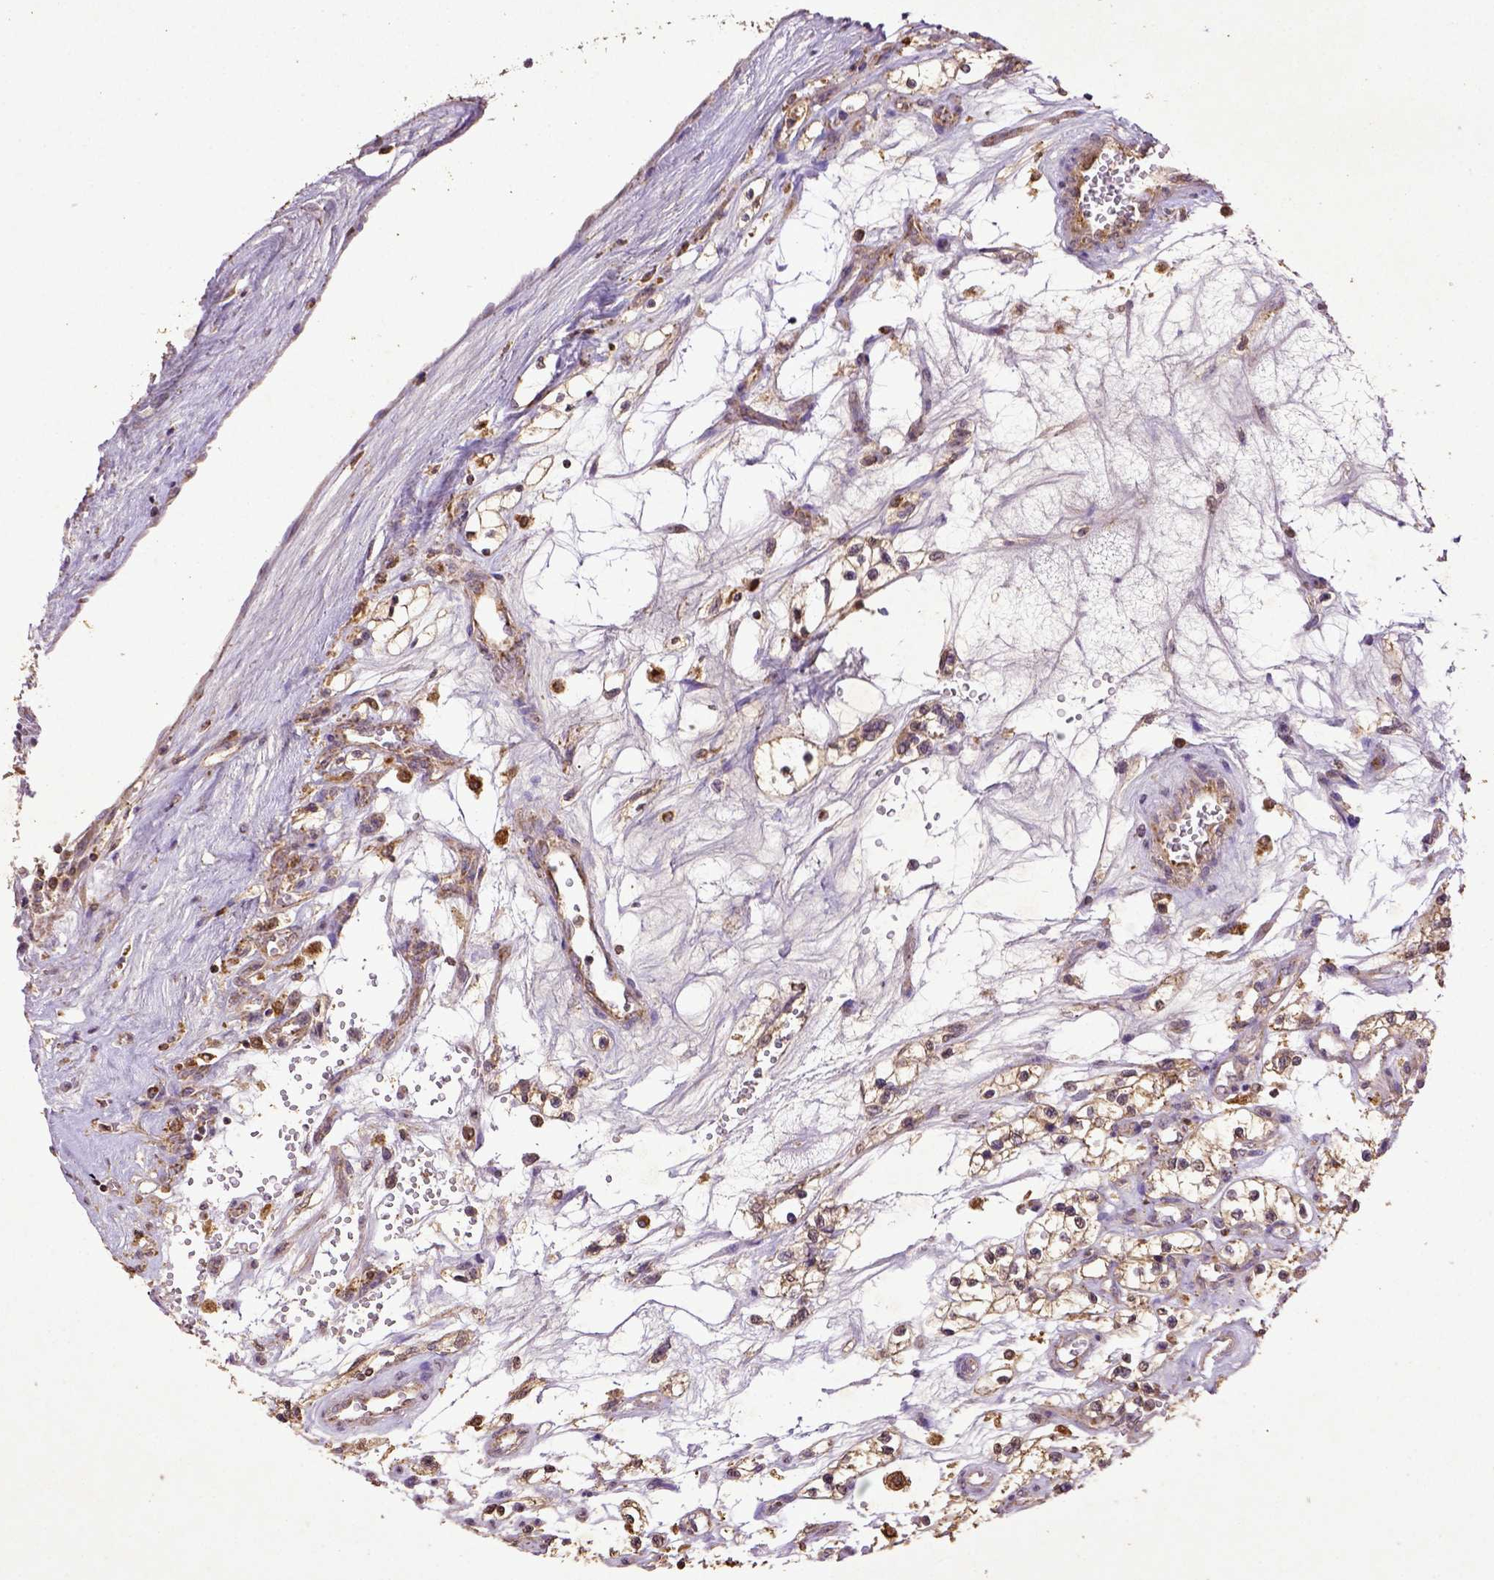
{"staining": {"intensity": "moderate", "quantity": ">75%", "location": "cytoplasmic/membranous"}, "tissue": "renal cancer", "cell_type": "Tumor cells", "image_type": "cancer", "snomed": [{"axis": "morphology", "description": "Adenocarcinoma, NOS"}, {"axis": "topography", "description": "Kidney"}], "caption": "DAB (3,3'-diaminobenzidine) immunohistochemical staining of human renal cancer (adenocarcinoma) exhibits moderate cytoplasmic/membranous protein positivity in approximately >75% of tumor cells. Using DAB (3,3'-diaminobenzidine) (brown) and hematoxylin (blue) stains, captured at high magnification using brightfield microscopy.", "gene": "MT-CO1", "patient": {"sex": "female", "age": 69}}